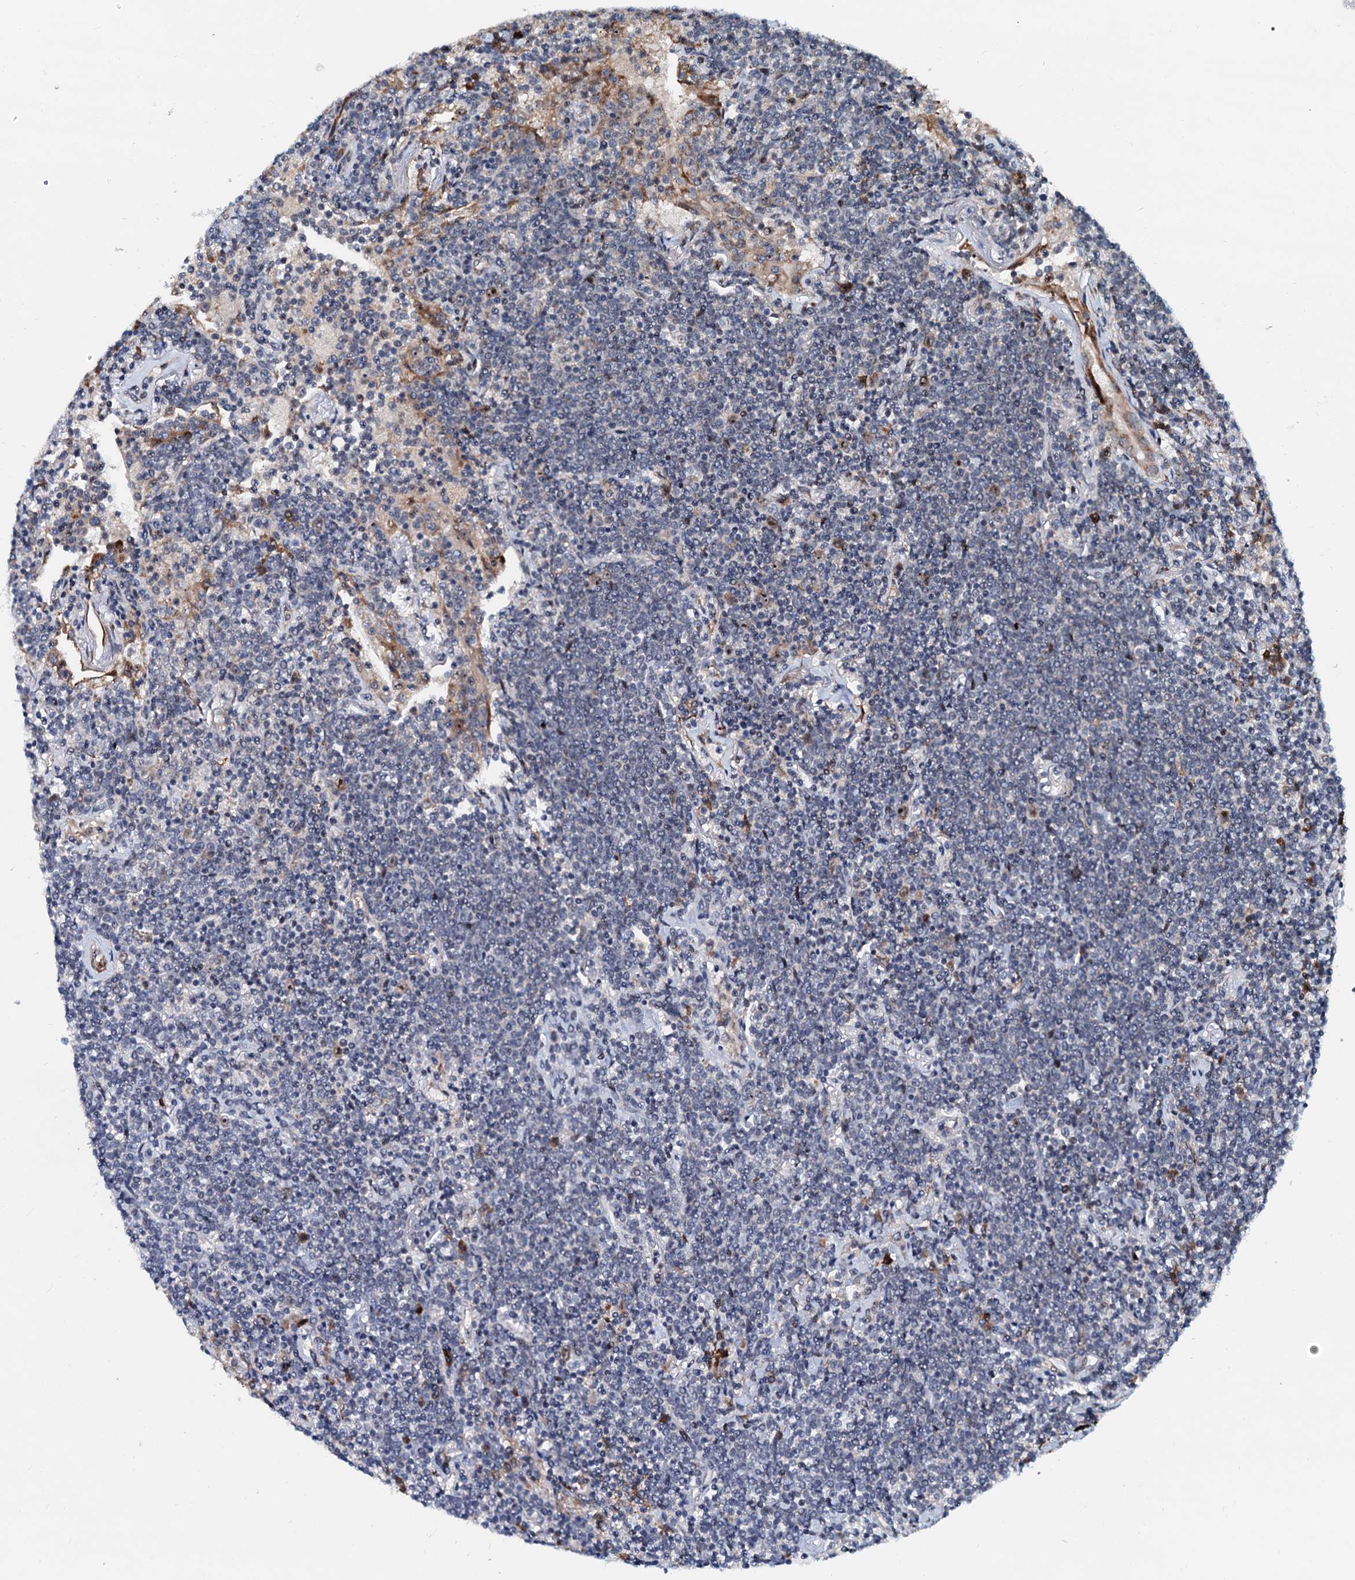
{"staining": {"intensity": "negative", "quantity": "none", "location": "none"}, "tissue": "lymphoma", "cell_type": "Tumor cells", "image_type": "cancer", "snomed": [{"axis": "morphology", "description": "Malignant lymphoma, non-Hodgkin's type, Low grade"}, {"axis": "topography", "description": "Lung"}], "caption": "Immunohistochemistry image of neoplastic tissue: lymphoma stained with DAB demonstrates no significant protein staining in tumor cells. Nuclei are stained in blue.", "gene": "DNAJC21", "patient": {"sex": "female", "age": 71}}